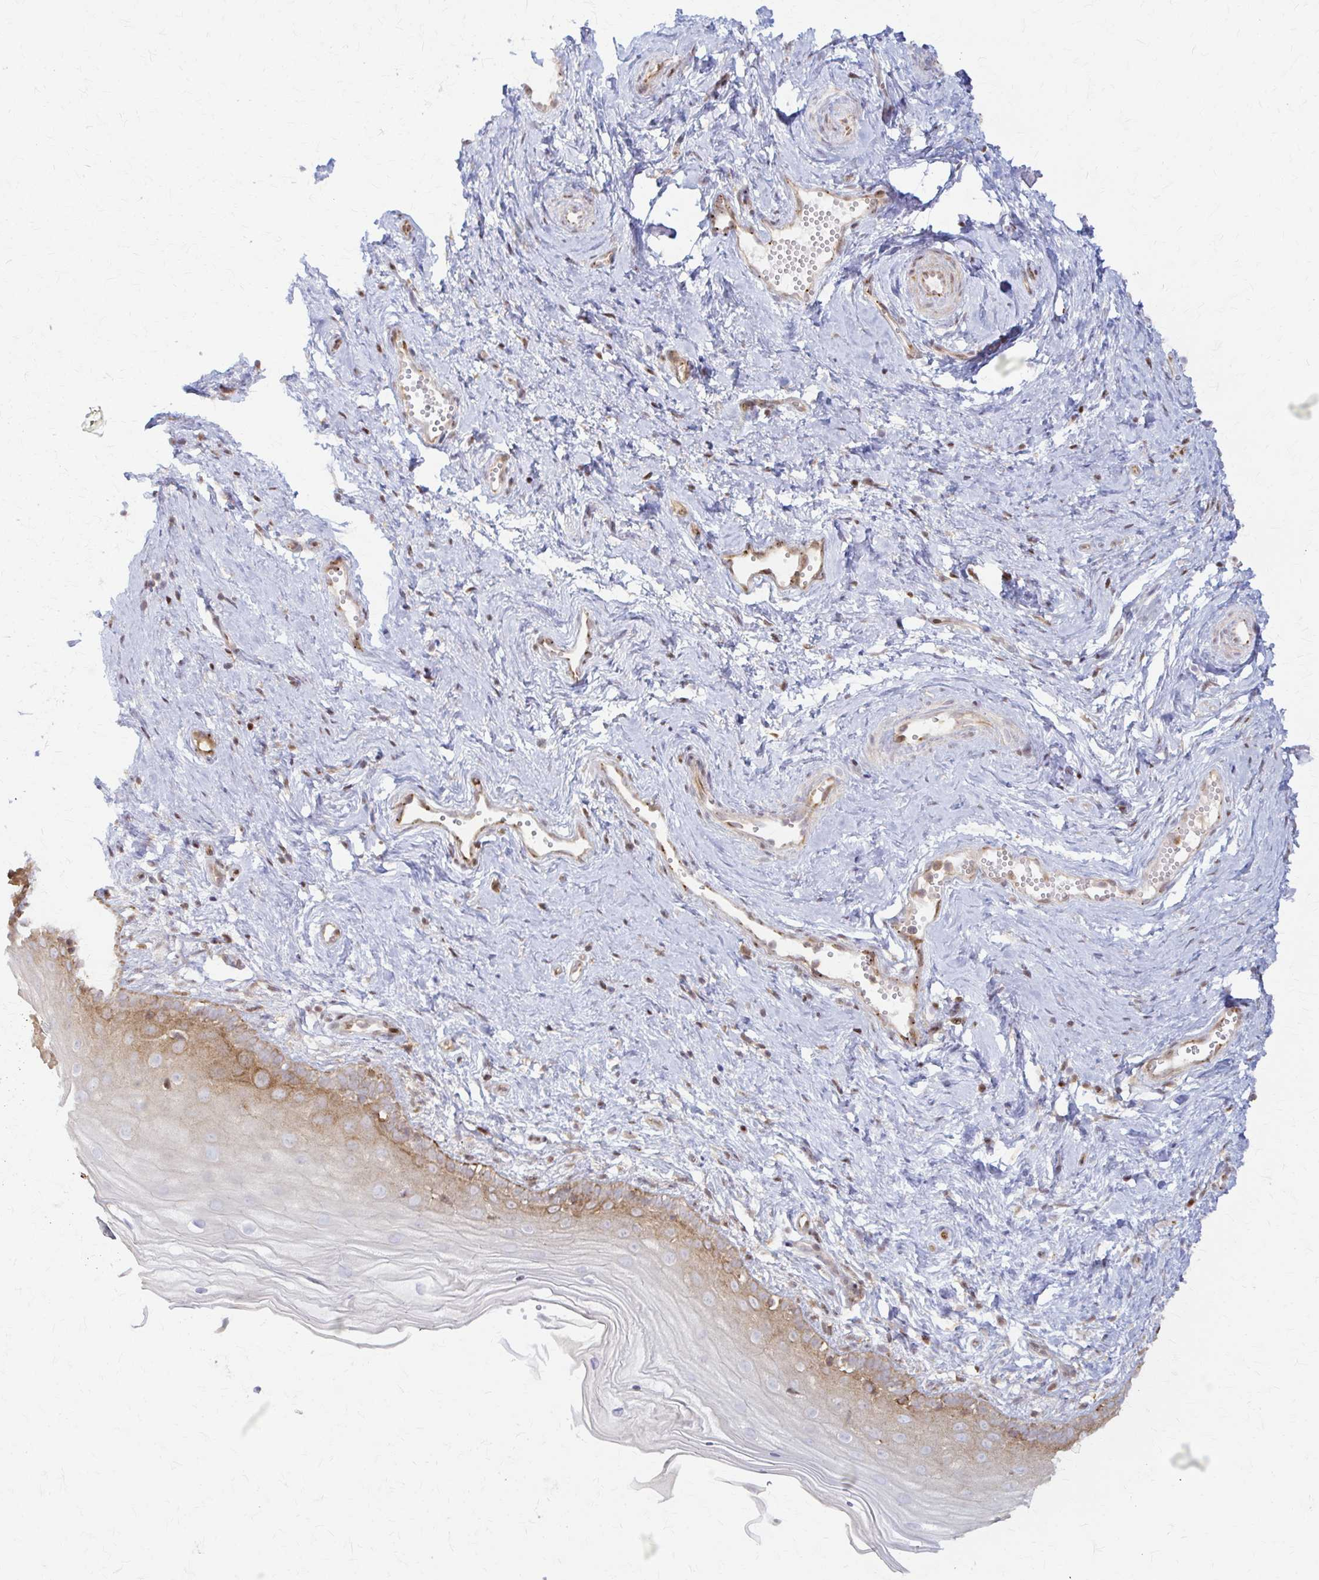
{"staining": {"intensity": "strong", "quantity": "<25%", "location": "cytoplasmic/membranous"}, "tissue": "vagina", "cell_type": "Squamous epithelial cells", "image_type": "normal", "snomed": [{"axis": "morphology", "description": "Normal tissue, NOS"}, {"axis": "topography", "description": "Vagina"}], "caption": "Protein expression analysis of benign vagina demonstrates strong cytoplasmic/membranous positivity in approximately <25% of squamous epithelial cells.", "gene": "ARHGAP35", "patient": {"sex": "female", "age": 38}}